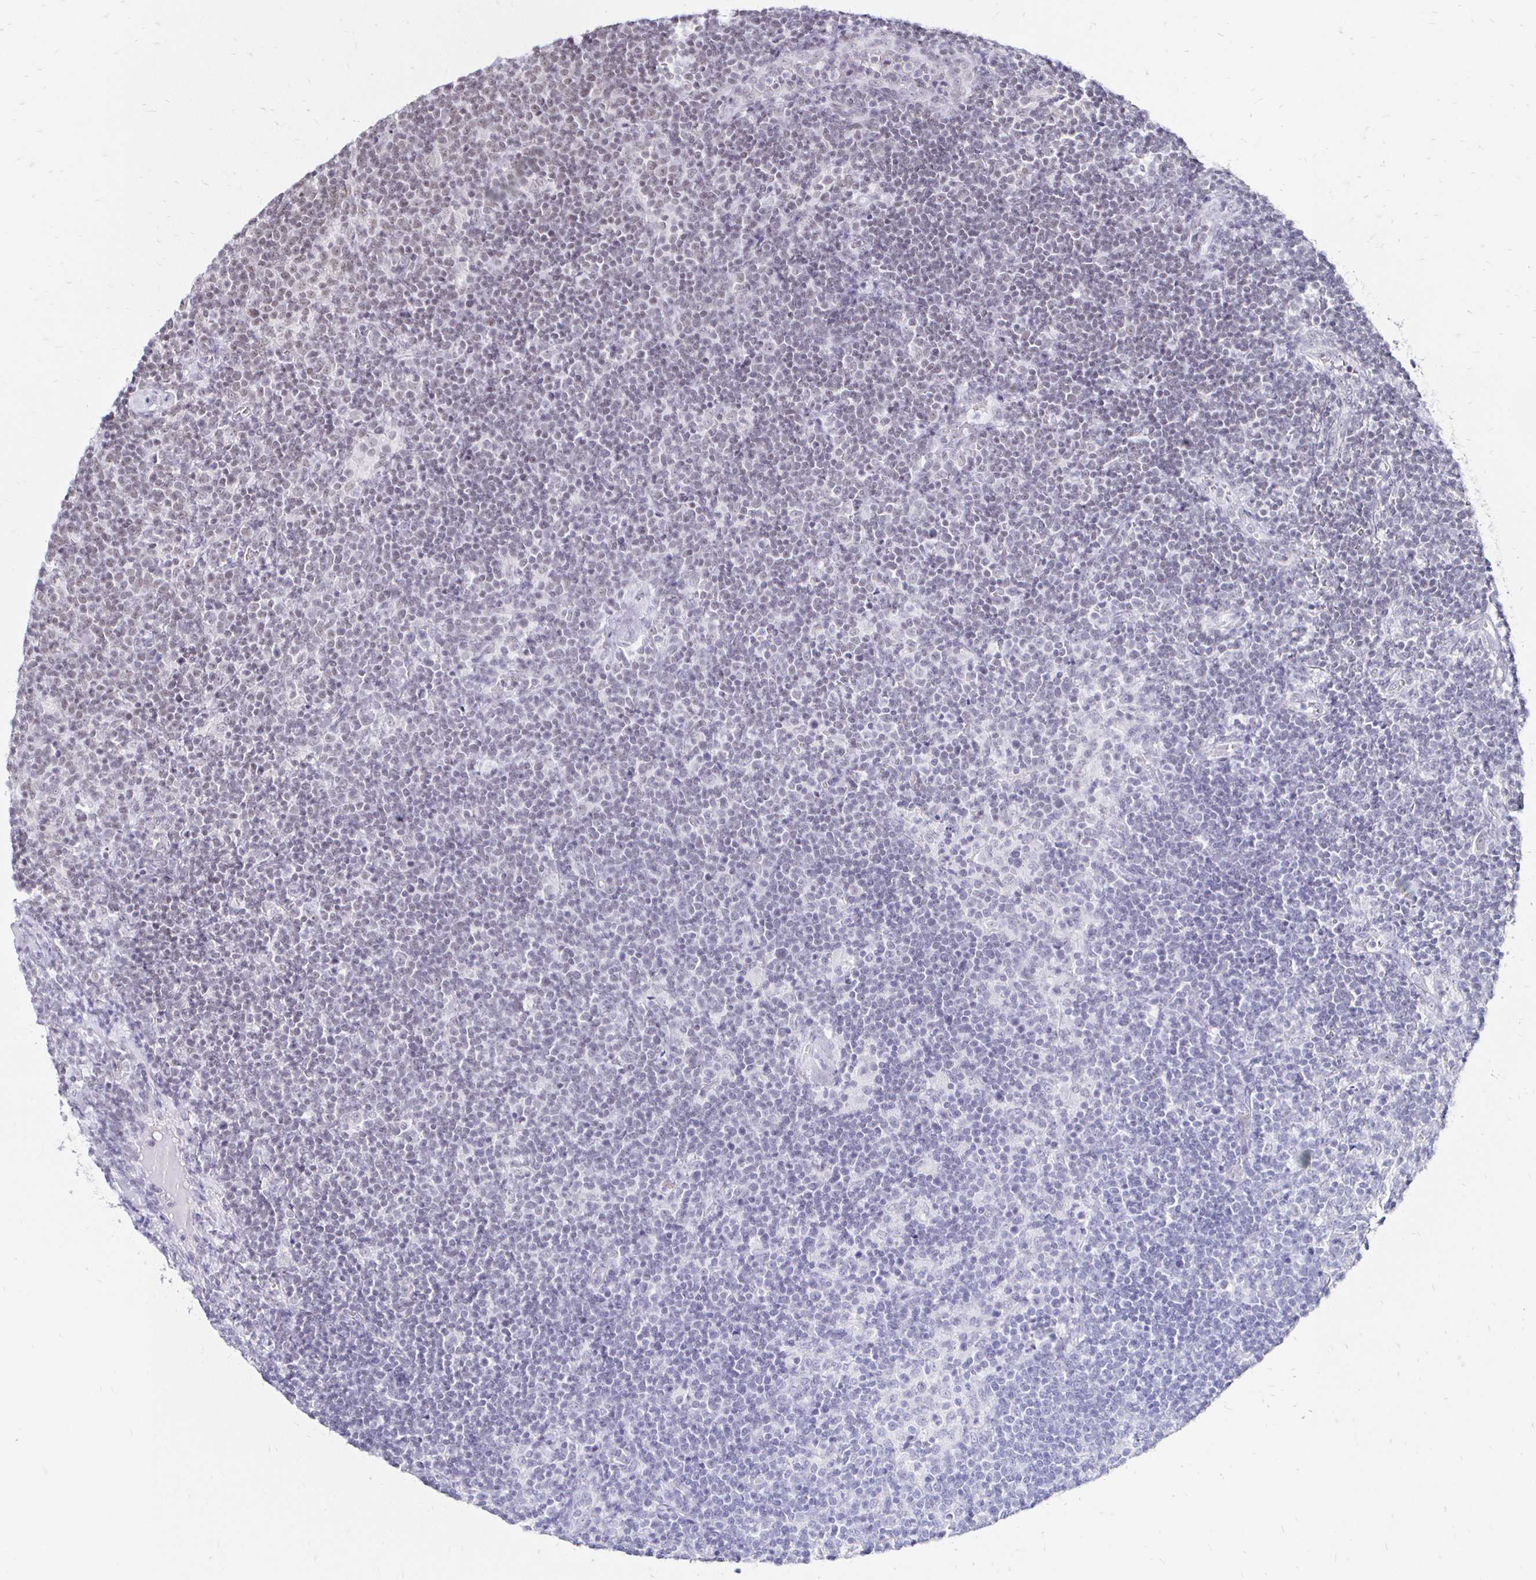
{"staining": {"intensity": "weak", "quantity": "25%-75%", "location": "nuclear"}, "tissue": "lymphoma", "cell_type": "Tumor cells", "image_type": "cancer", "snomed": [{"axis": "morphology", "description": "Malignant lymphoma, non-Hodgkin's type, High grade"}, {"axis": "topography", "description": "Lymph node"}], "caption": "Brown immunohistochemical staining in human malignant lymphoma, non-Hodgkin's type (high-grade) displays weak nuclear expression in approximately 25%-75% of tumor cells.", "gene": "SIN3A", "patient": {"sex": "male", "age": 61}}